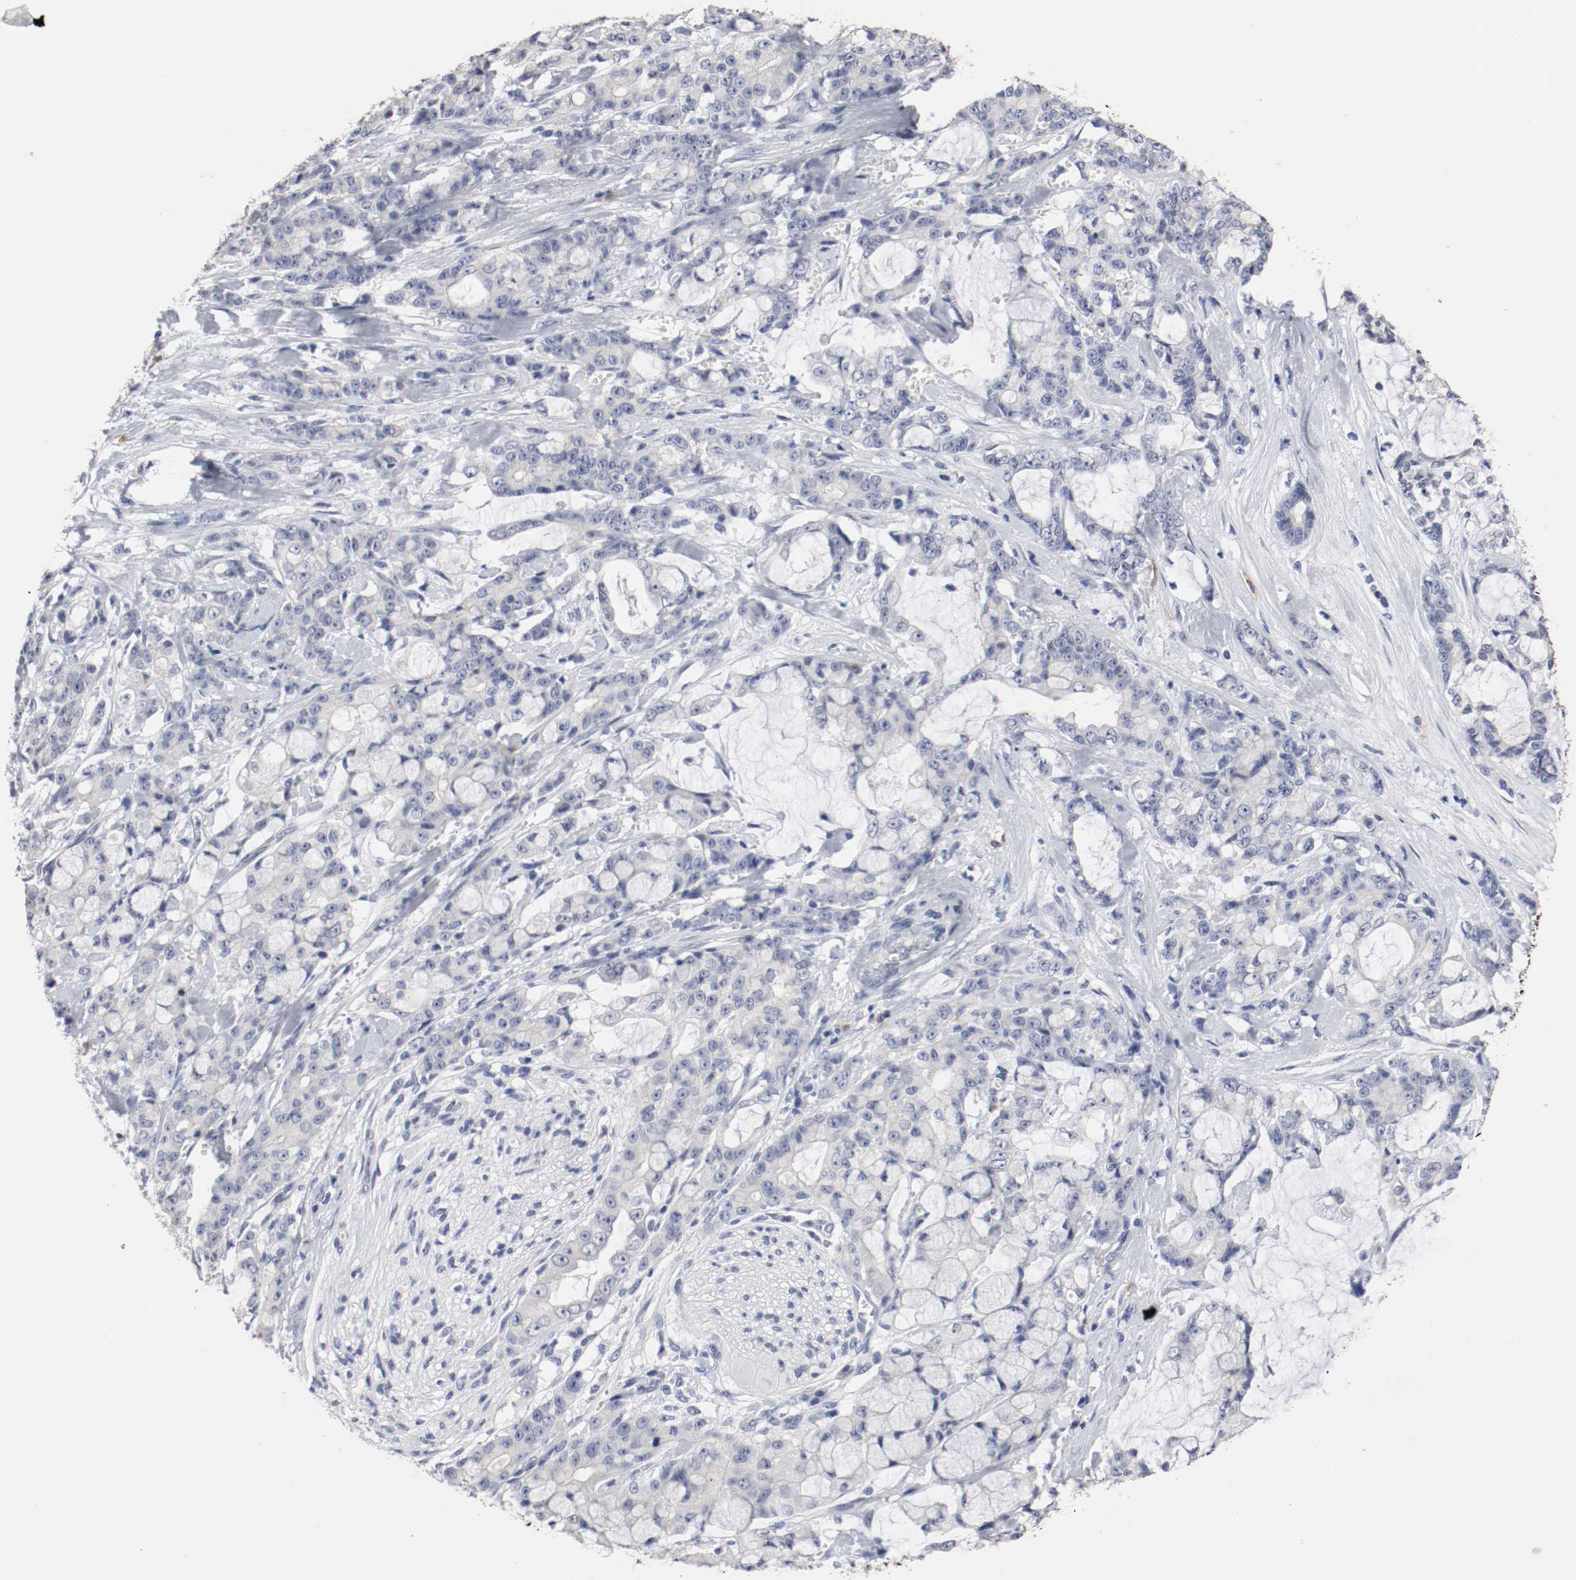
{"staining": {"intensity": "negative", "quantity": "none", "location": "none"}, "tissue": "pancreatic cancer", "cell_type": "Tumor cells", "image_type": "cancer", "snomed": [{"axis": "morphology", "description": "Adenocarcinoma, NOS"}, {"axis": "topography", "description": "Pancreas"}], "caption": "The photomicrograph exhibits no significant expression in tumor cells of pancreatic adenocarcinoma.", "gene": "KIT", "patient": {"sex": "female", "age": 73}}